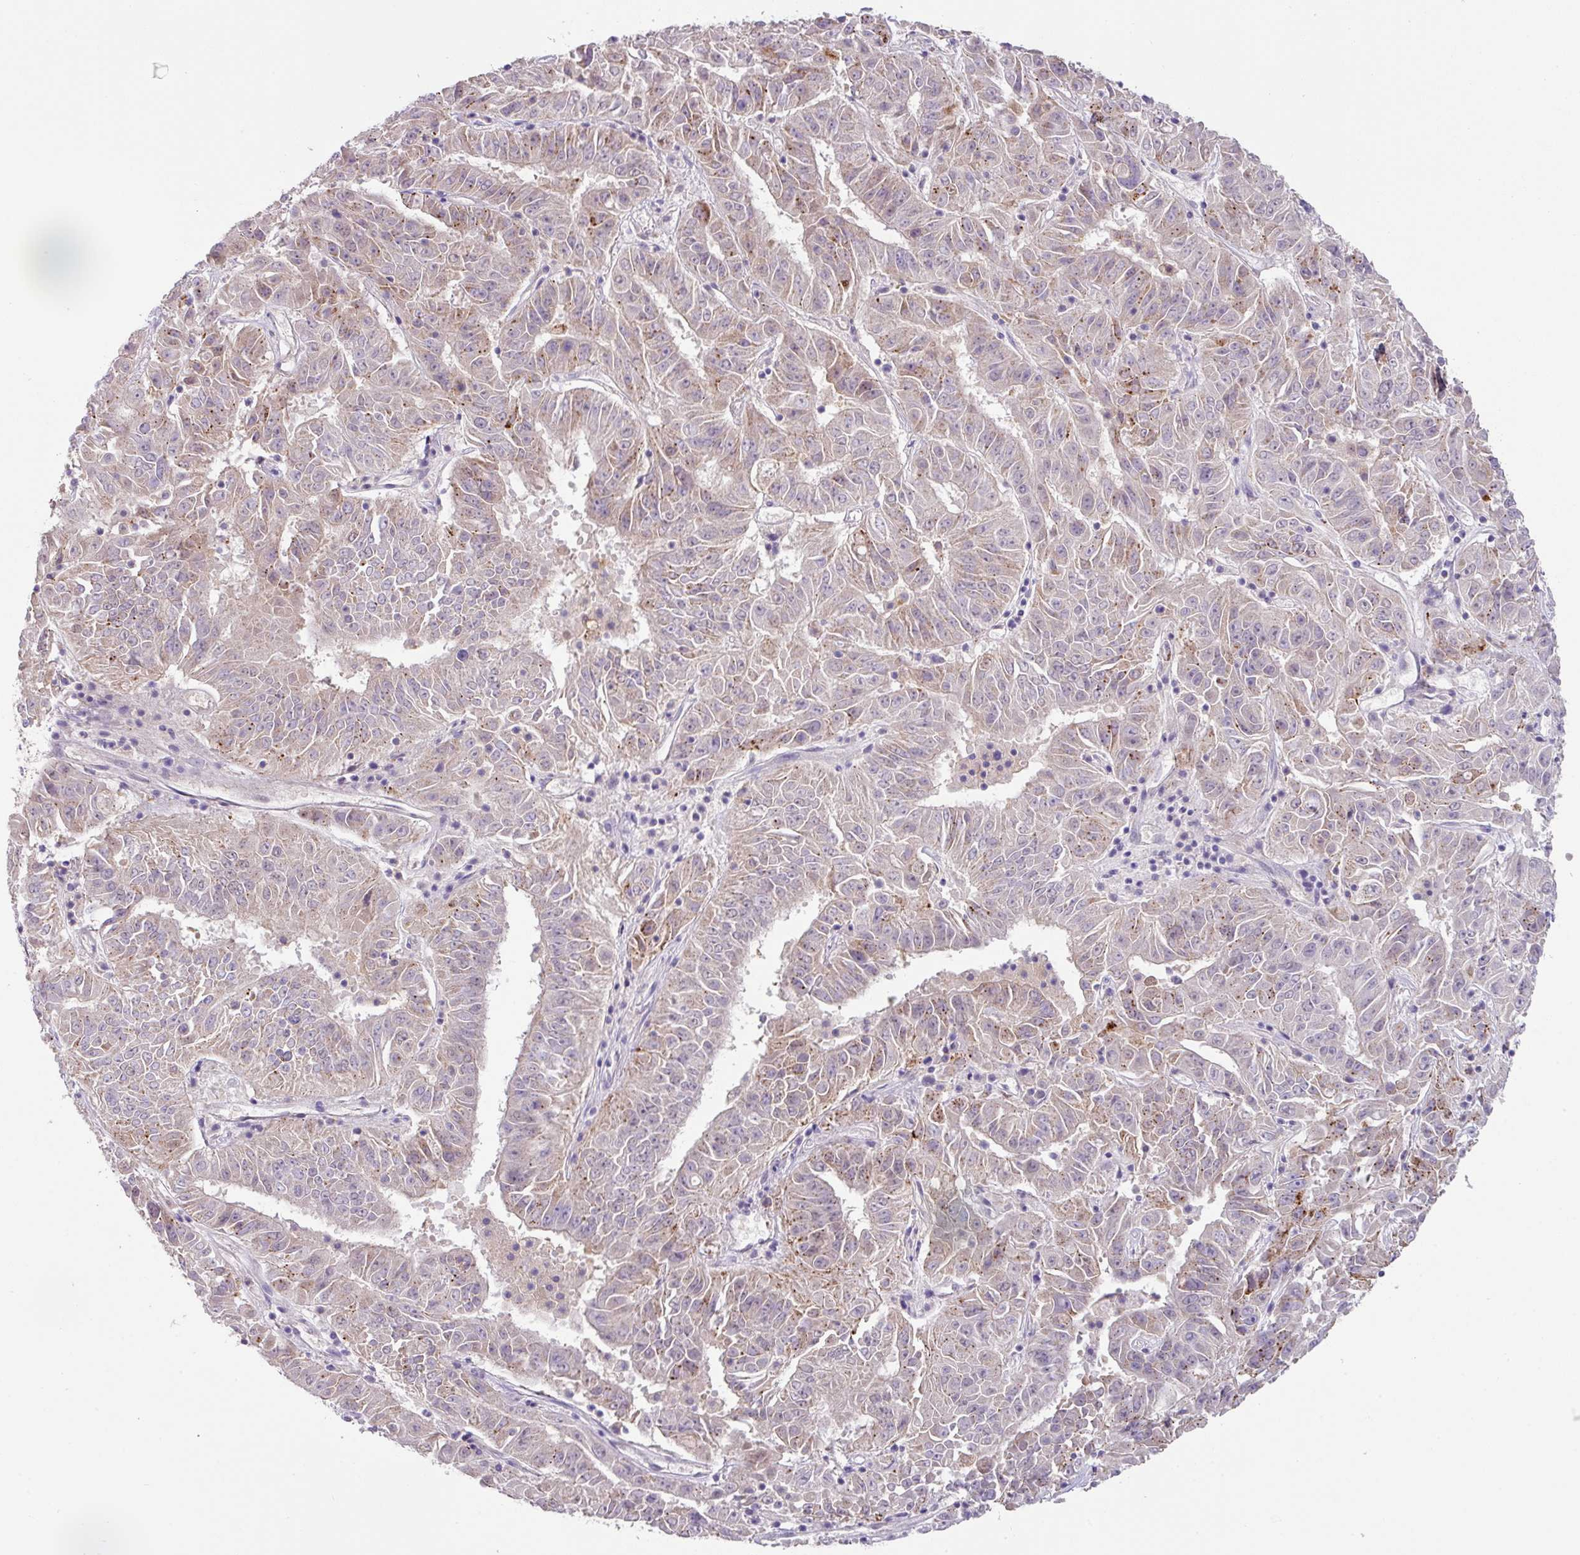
{"staining": {"intensity": "weak", "quantity": "25%-75%", "location": "cytoplasmic/membranous"}, "tissue": "pancreatic cancer", "cell_type": "Tumor cells", "image_type": "cancer", "snomed": [{"axis": "morphology", "description": "Adenocarcinoma, NOS"}, {"axis": "topography", "description": "Pancreas"}], "caption": "Pancreatic cancer (adenocarcinoma) tissue reveals weak cytoplasmic/membranous positivity in about 25%-75% of tumor cells", "gene": "PLEKHH3", "patient": {"sex": "male", "age": 63}}